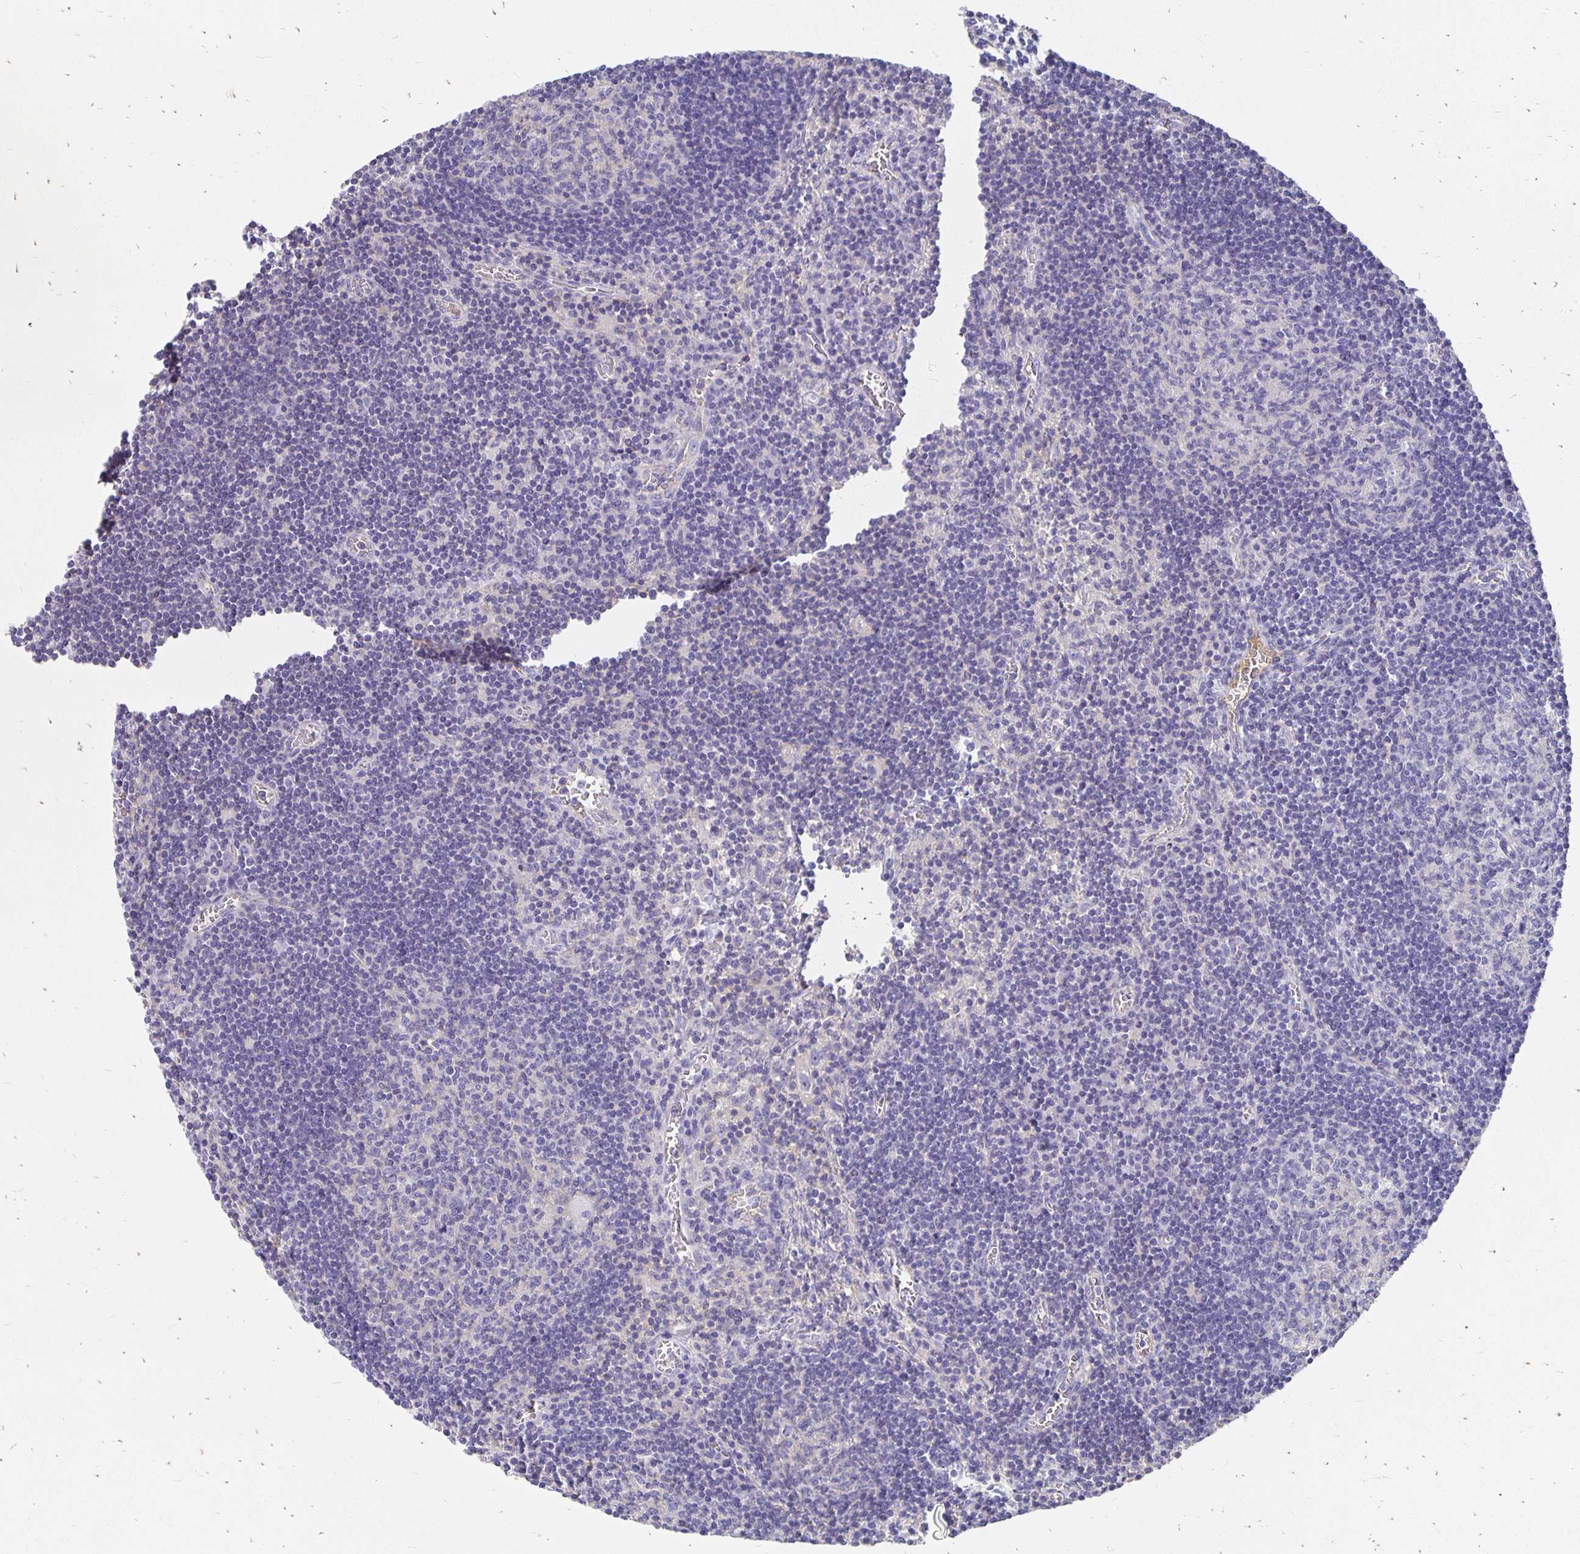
{"staining": {"intensity": "negative", "quantity": "none", "location": "none"}, "tissue": "lymph node", "cell_type": "Germinal center cells", "image_type": "normal", "snomed": [{"axis": "morphology", "description": "Normal tissue, NOS"}, {"axis": "topography", "description": "Lymph node"}], "caption": "Lymph node was stained to show a protein in brown. There is no significant expression in germinal center cells. (DAB IHC visualized using brightfield microscopy, high magnification).", "gene": "APOB", "patient": {"sex": "male", "age": 67}}